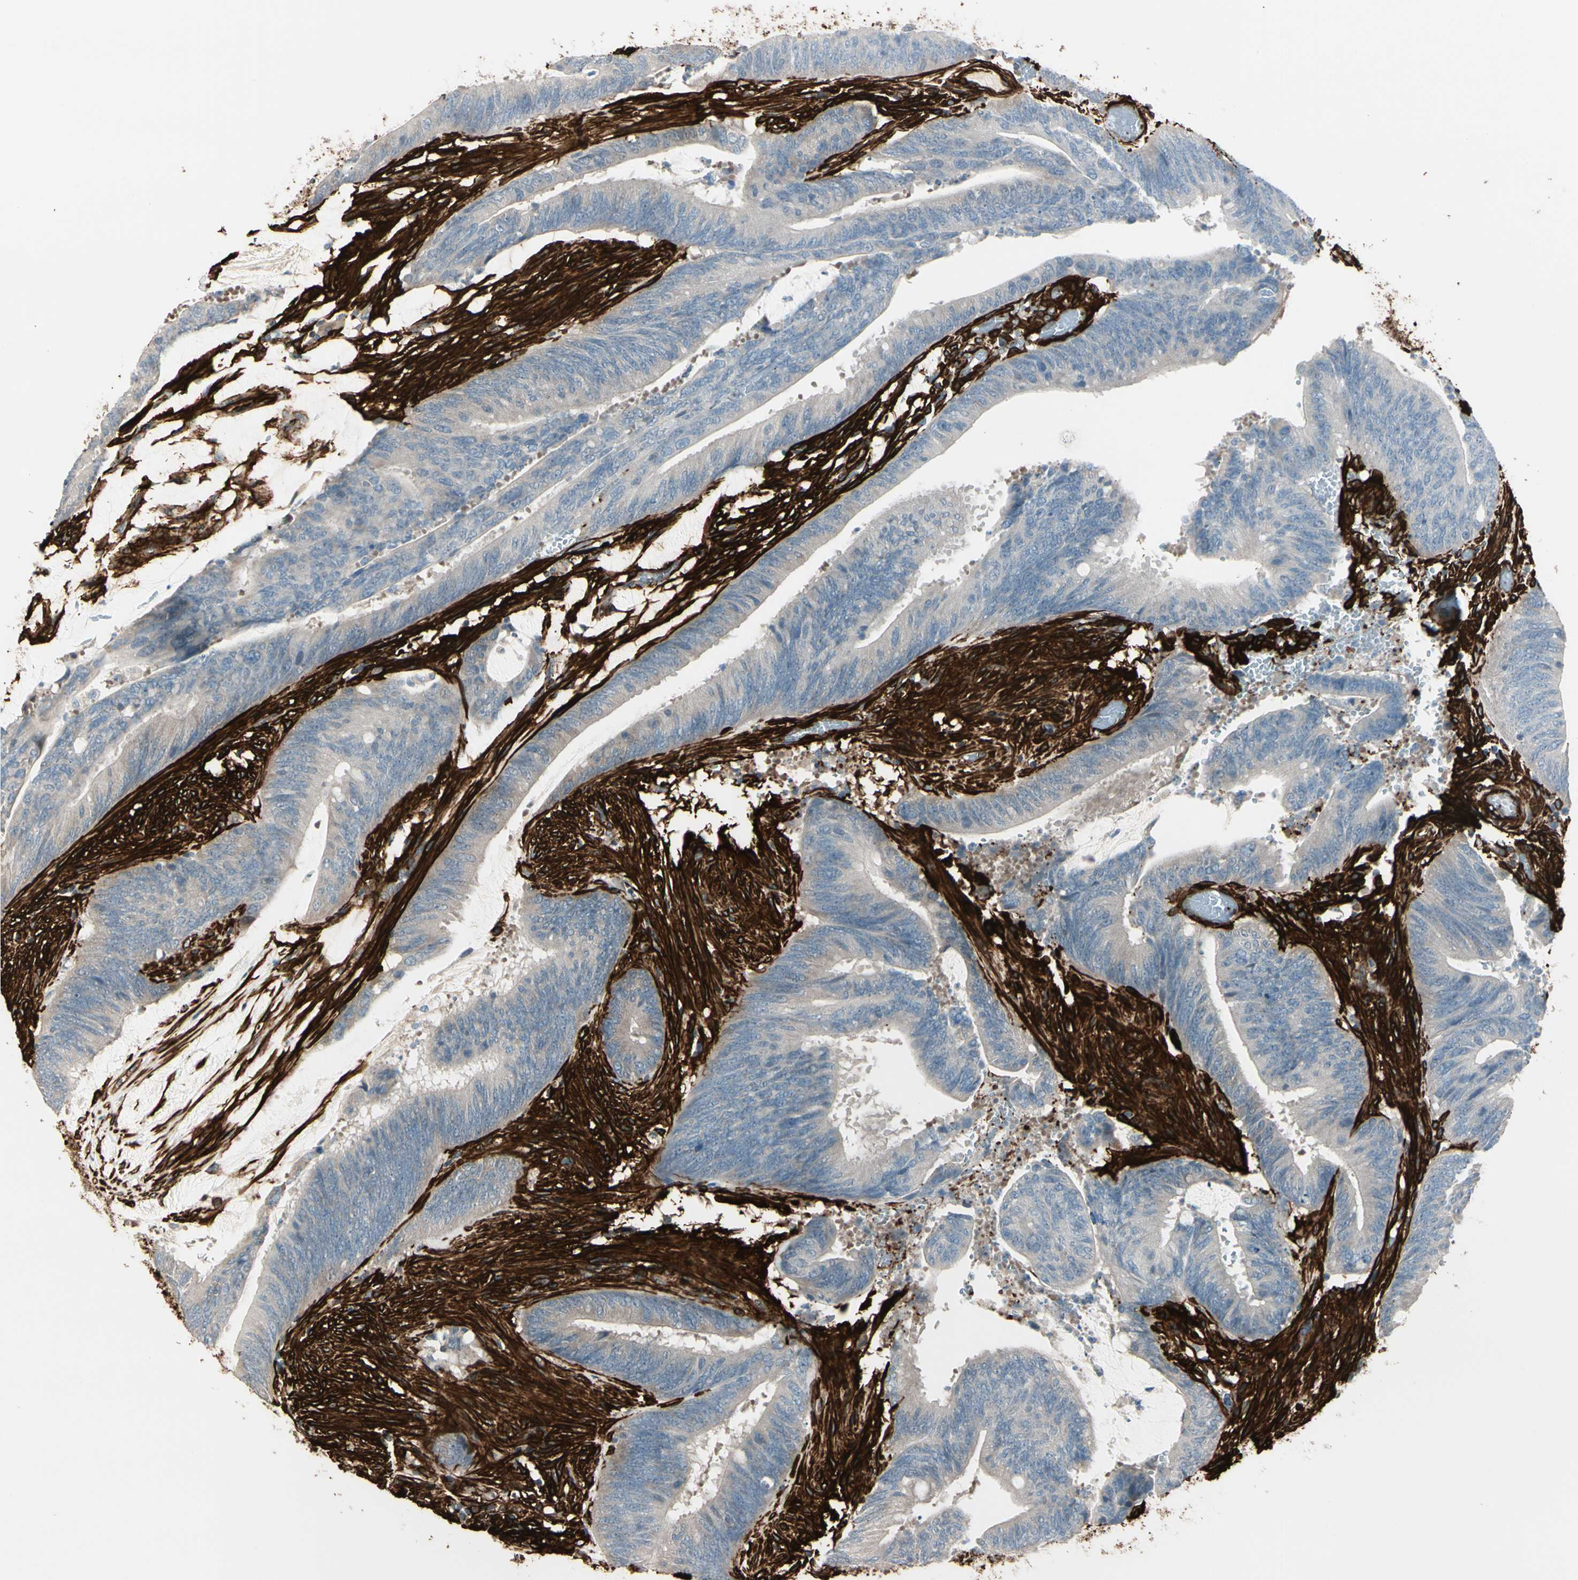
{"staining": {"intensity": "weak", "quantity": "25%-75%", "location": "cytoplasmic/membranous"}, "tissue": "colorectal cancer", "cell_type": "Tumor cells", "image_type": "cancer", "snomed": [{"axis": "morphology", "description": "Adenocarcinoma, NOS"}, {"axis": "topography", "description": "Rectum"}], "caption": "Adenocarcinoma (colorectal) was stained to show a protein in brown. There is low levels of weak cytoplasmic/membranous positivity in about 25%-75% of tumor cells.", "gene": "CALD1", "patient": {"sex": "female", "age": 66}}